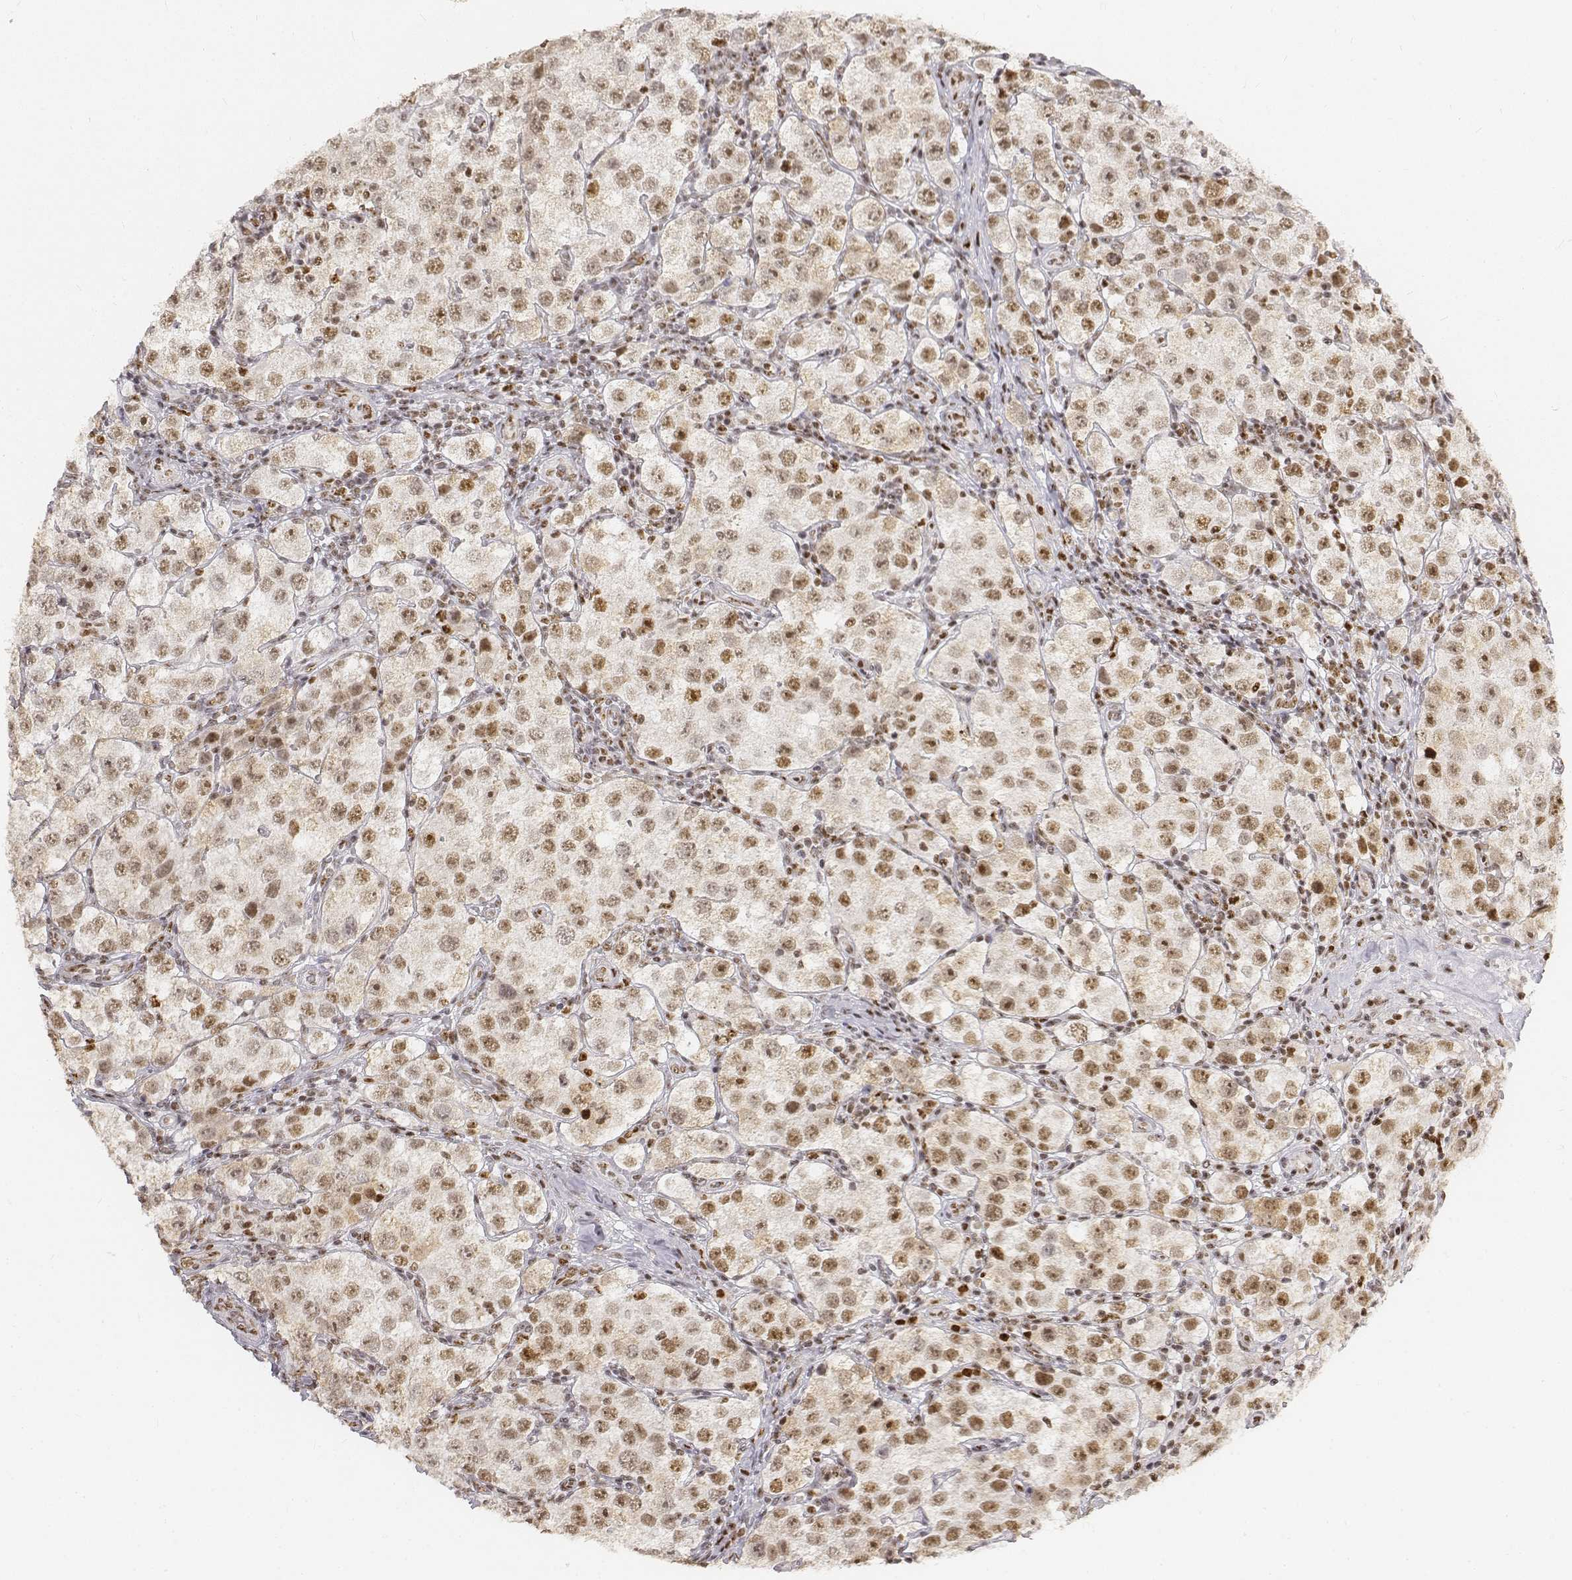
{"staining": {"intensity": "moderate", "quantity": ">75%", "location": "nuclear"}, "tissue": "testis cancer", "cell_type": "Tumor cells", "image_type": "cancer", "snomed": [{"axis": "morphology", "description": "Seminoma, NOS"}, {"axis": "topography", "description": "Testis"}], "caption": "Seminoma (testis) tissue exhibits moderate nuclear expression in approximately >75% of tumor cells", "gene": "PHF6", "patient": {"sex": "male", "age": 37}}